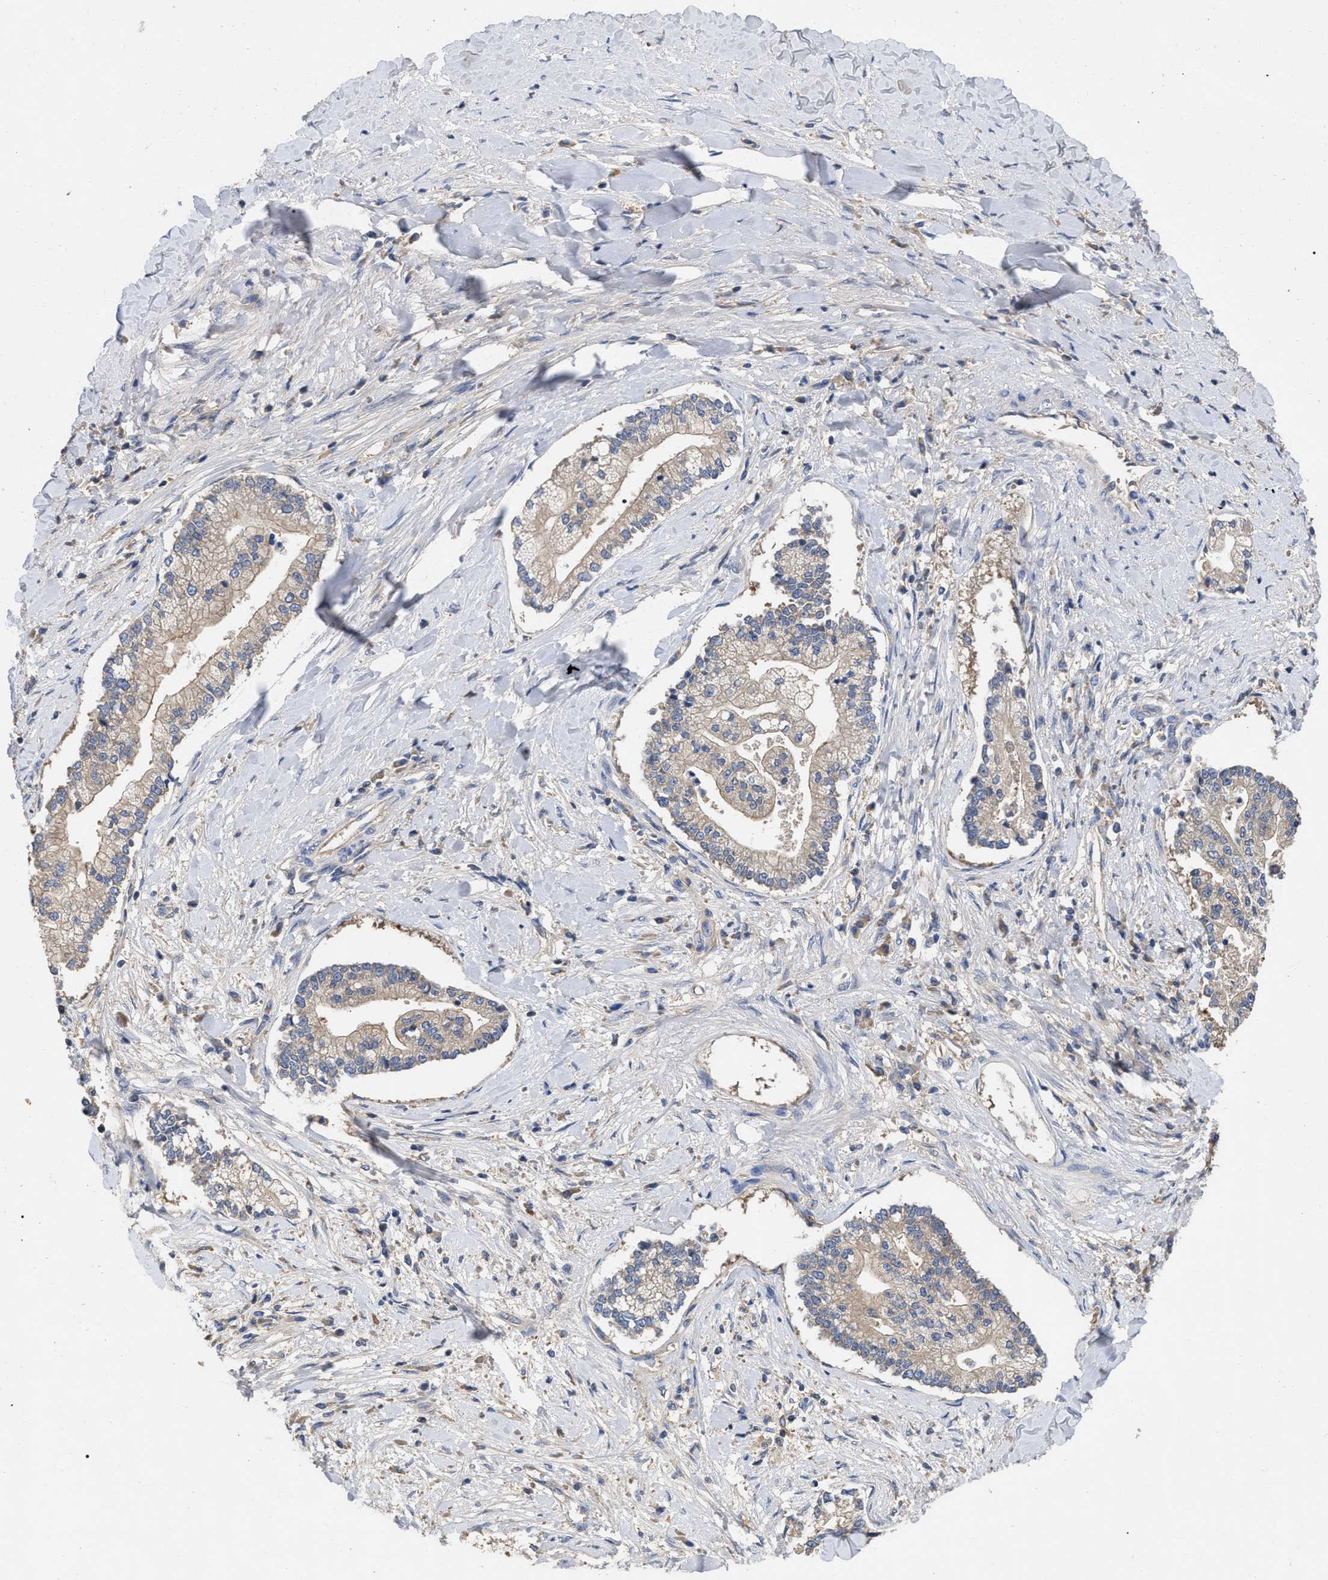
{"staining": {"intensity": "negative", "quantity": "none", "location": "none"}, "tissue": "liver cancer", "cell_type": "Tumor cells", "image_type": "cancer", "snomed": [{"axis": "morphology", "description": "Cholangiocarcinoma"}, {"axis": "topography", "description": "Liver"}], "caption": "Tumor cells are negative for brown protein staining in liver cancer.", "gene": "RAP1GDS1", "patient": {"sex": "male", "age": 50}}